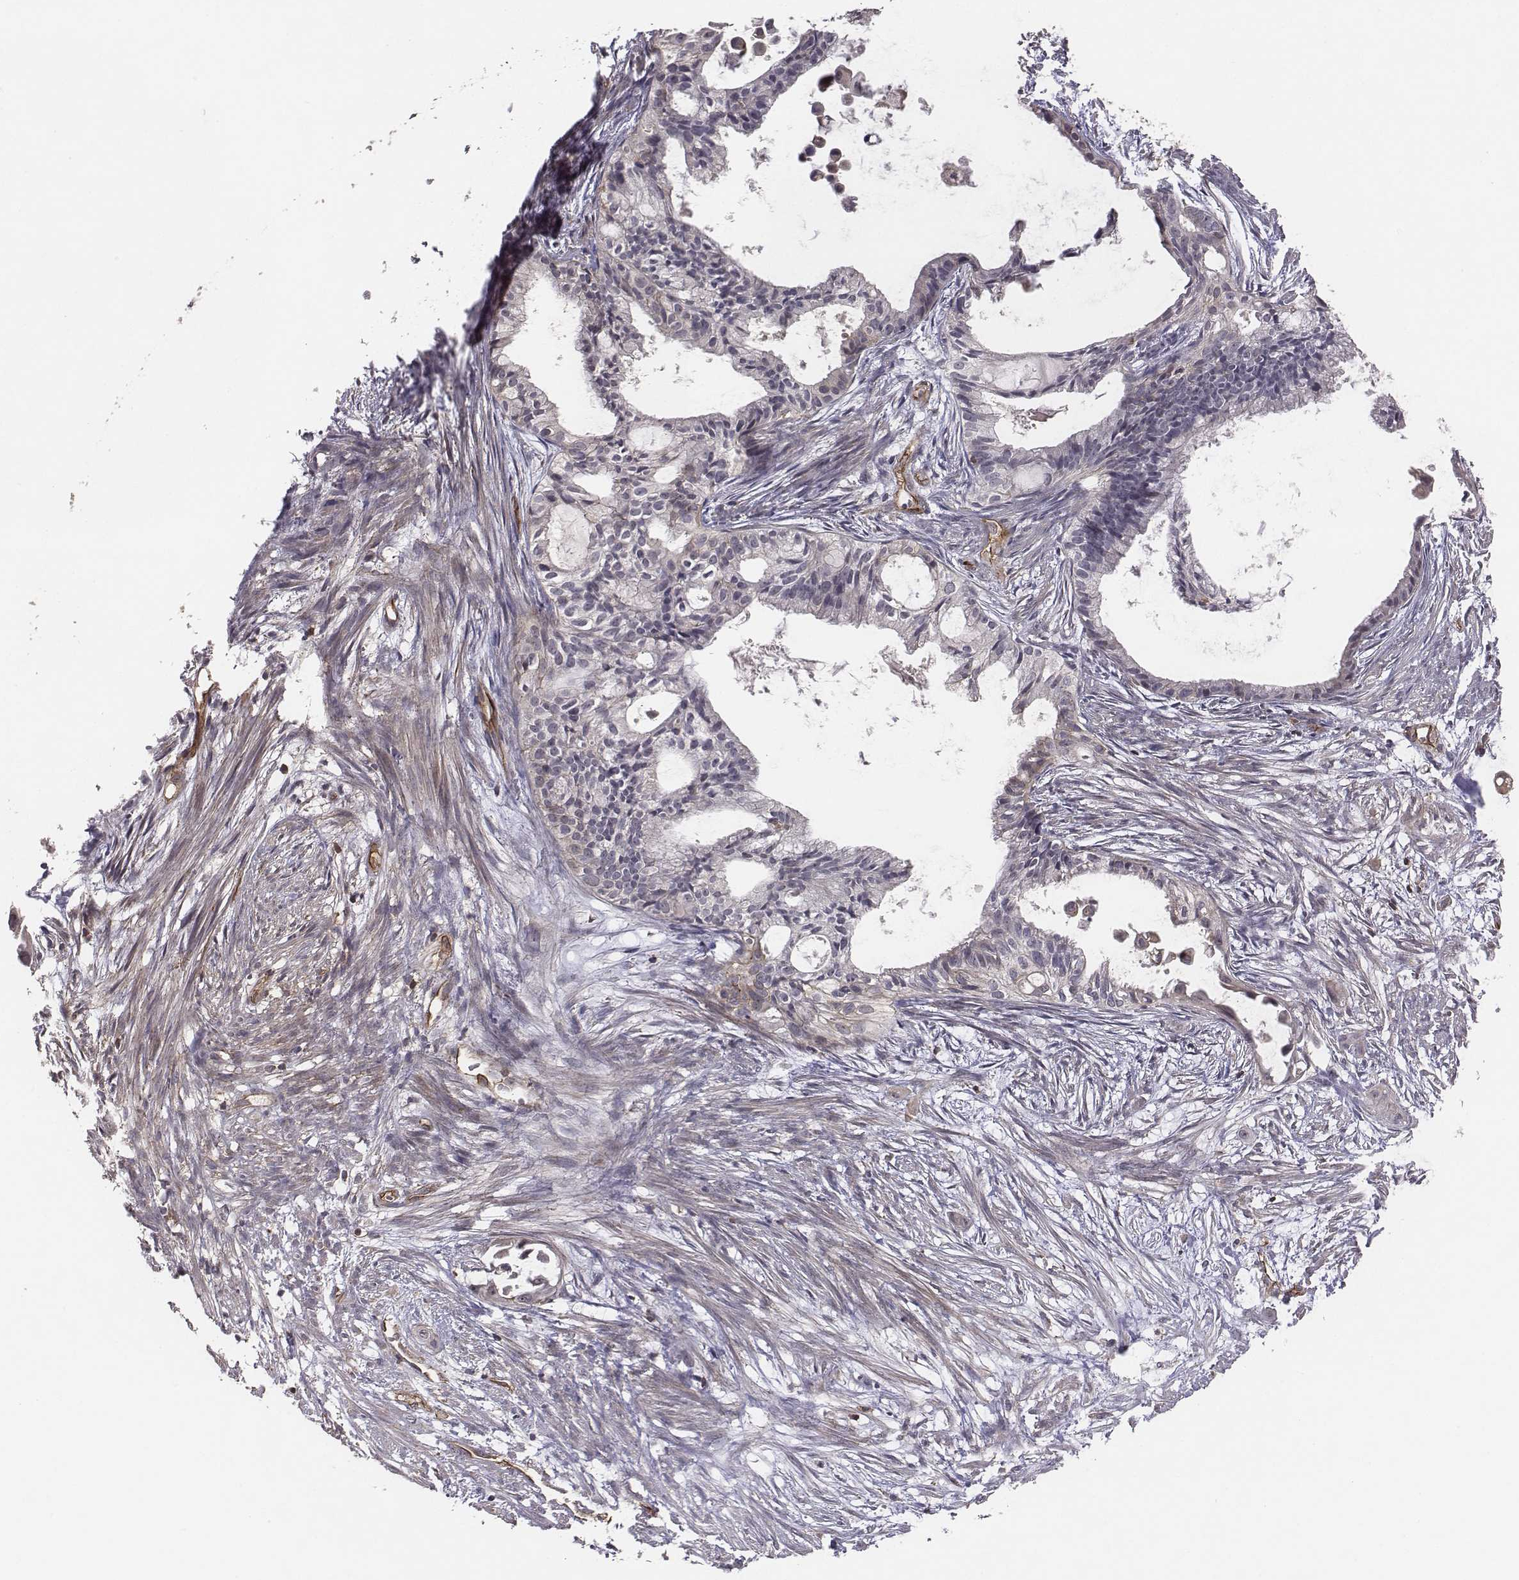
{"staining": {"intensity": "negative", "quantity": "none", "location": "none"}, "tissue": "endometrial cancer", "cell_type": "Tumor cells", "image_type": "cancer", "snomed": [{"axis": "morphology", "description": "Adenocarcinoma, NOS"}, {"axis": "topography", "description": "Endometrium"}], "caption": "Tumor cells are negative for brown protein staining in endometrial cancer (adenocarcinoma).", "gene": "PTPRG", "patient": {"sex": "female", "age": 86}}